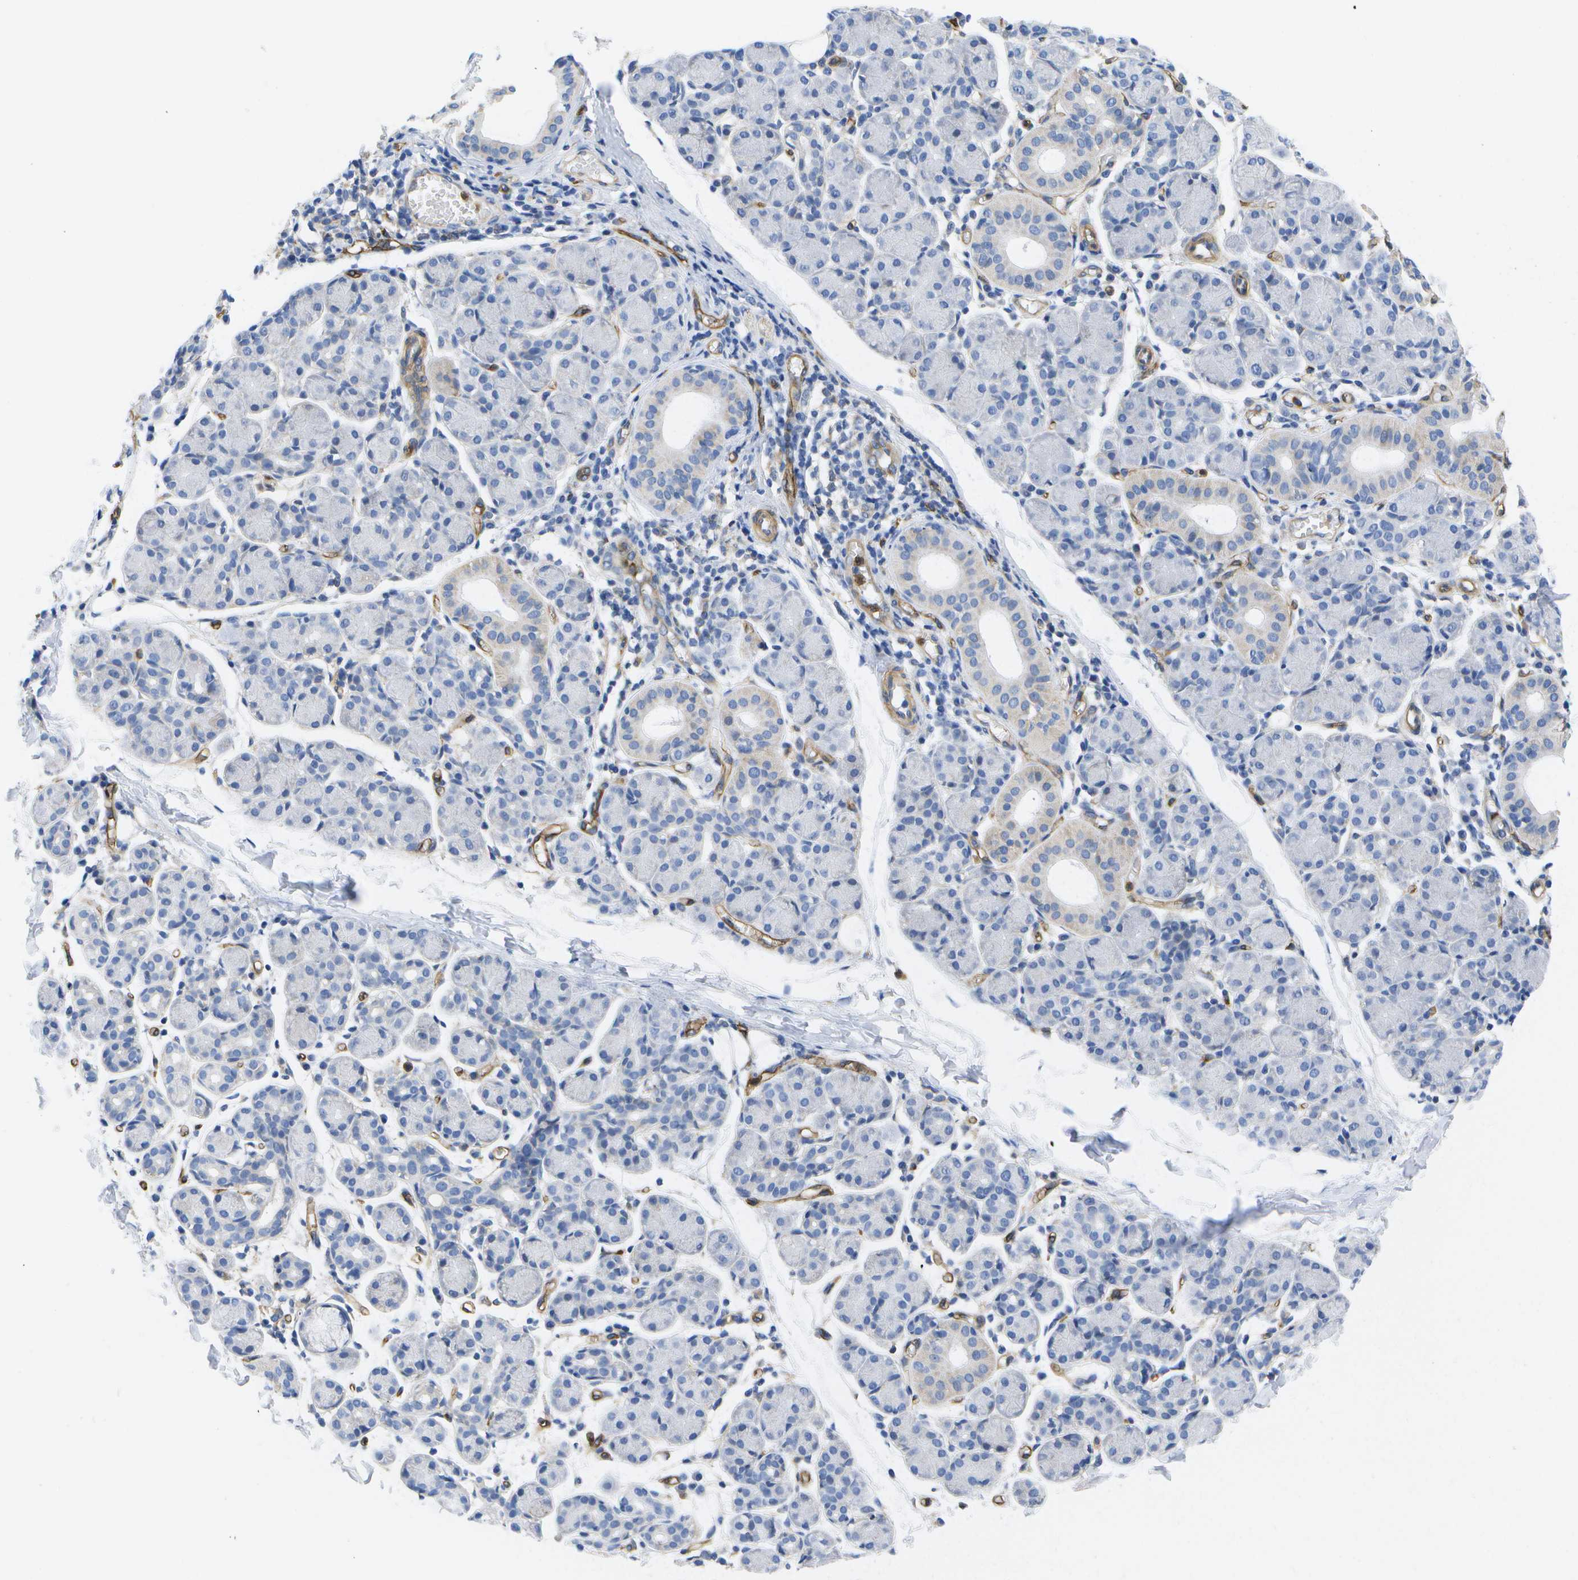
{"staining": {"intensity": "negative", "quantity": "none", "location": "none"}, "tissue": "salivary gland", "cell_type": "Glandular cells", "image_type": "normal", "snomed": [{"axis": "morphology", "description": "Normal tissue, NOS"}, {"axis": "morphology", "description": "Inflammation, NOS"}, {"axis": "topography", "description": "Lymph node"}, {"axis": "topography", "description": "Salivary gland"}], "caption": "Micrograph shows no protein expression in glandular cells of normal salivary gland. Nuclei are stained in blue.", "gene": "DYSF", "patient": {"sex": "male", "age": 3}}